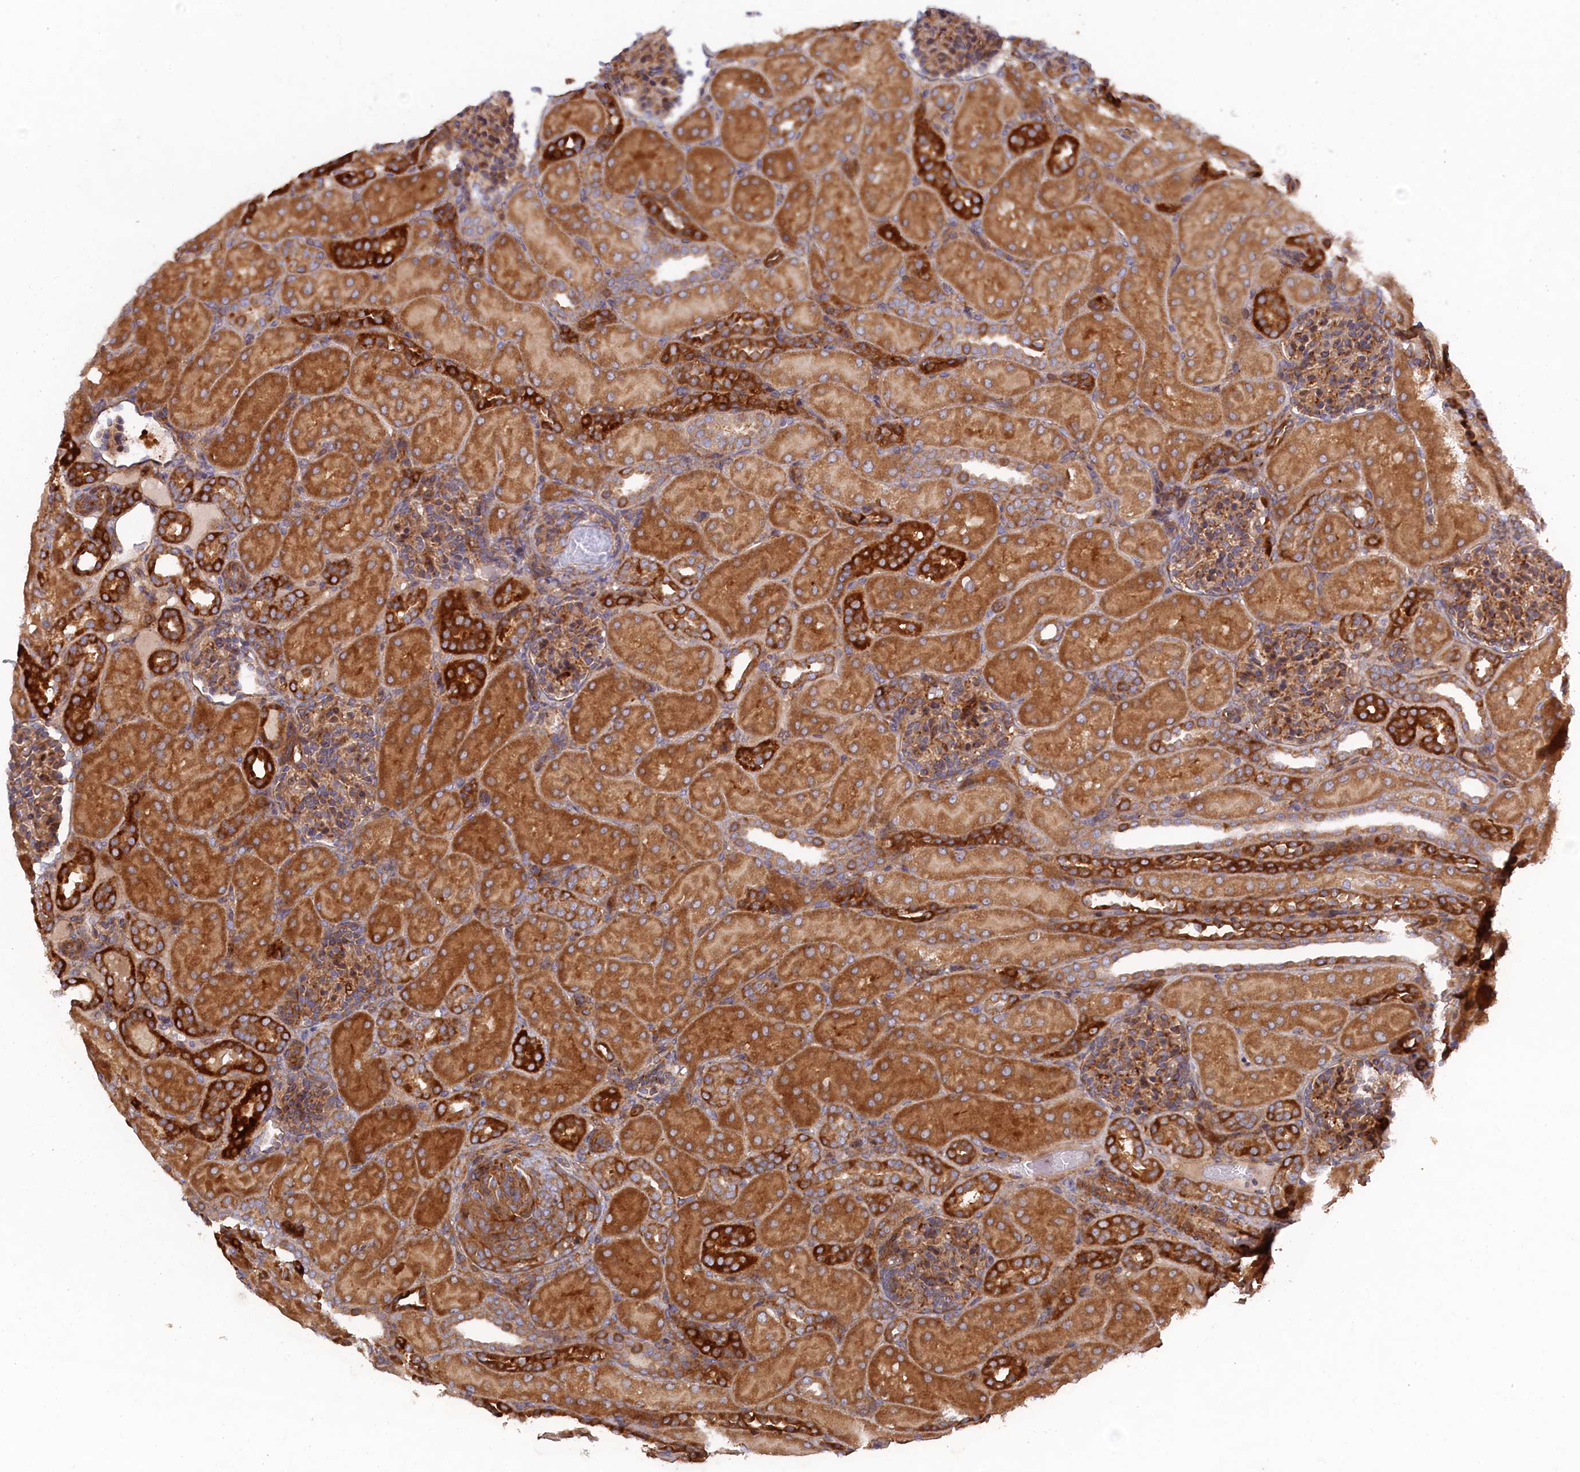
{"staining": {"intensity": "moderate", "quantity": ">75%", "location": "cytoplasmic/membranous"}, "tissue": "kidney", "cell_type": "Cells in glomeruli", "image_type": "normal", "snomed": [{"axis": "morphology", "description": "Normal tissue, NOS"}, {"axis": "topography", "description": "Kidney"}], "caption": "Cells in glomeruli reveal medium levels of moderate cytoplasmic/membranous staining in approximately >75% of cells in unremarkable human kidney. Using DAB (3,3'-diaminobenzidine) (brown) and hematoxylin (blue) stains, captured at high magnification using brightfield microscopy.", "gene": "TMEM196", "patient": {"sex": "male", "age": 1}}